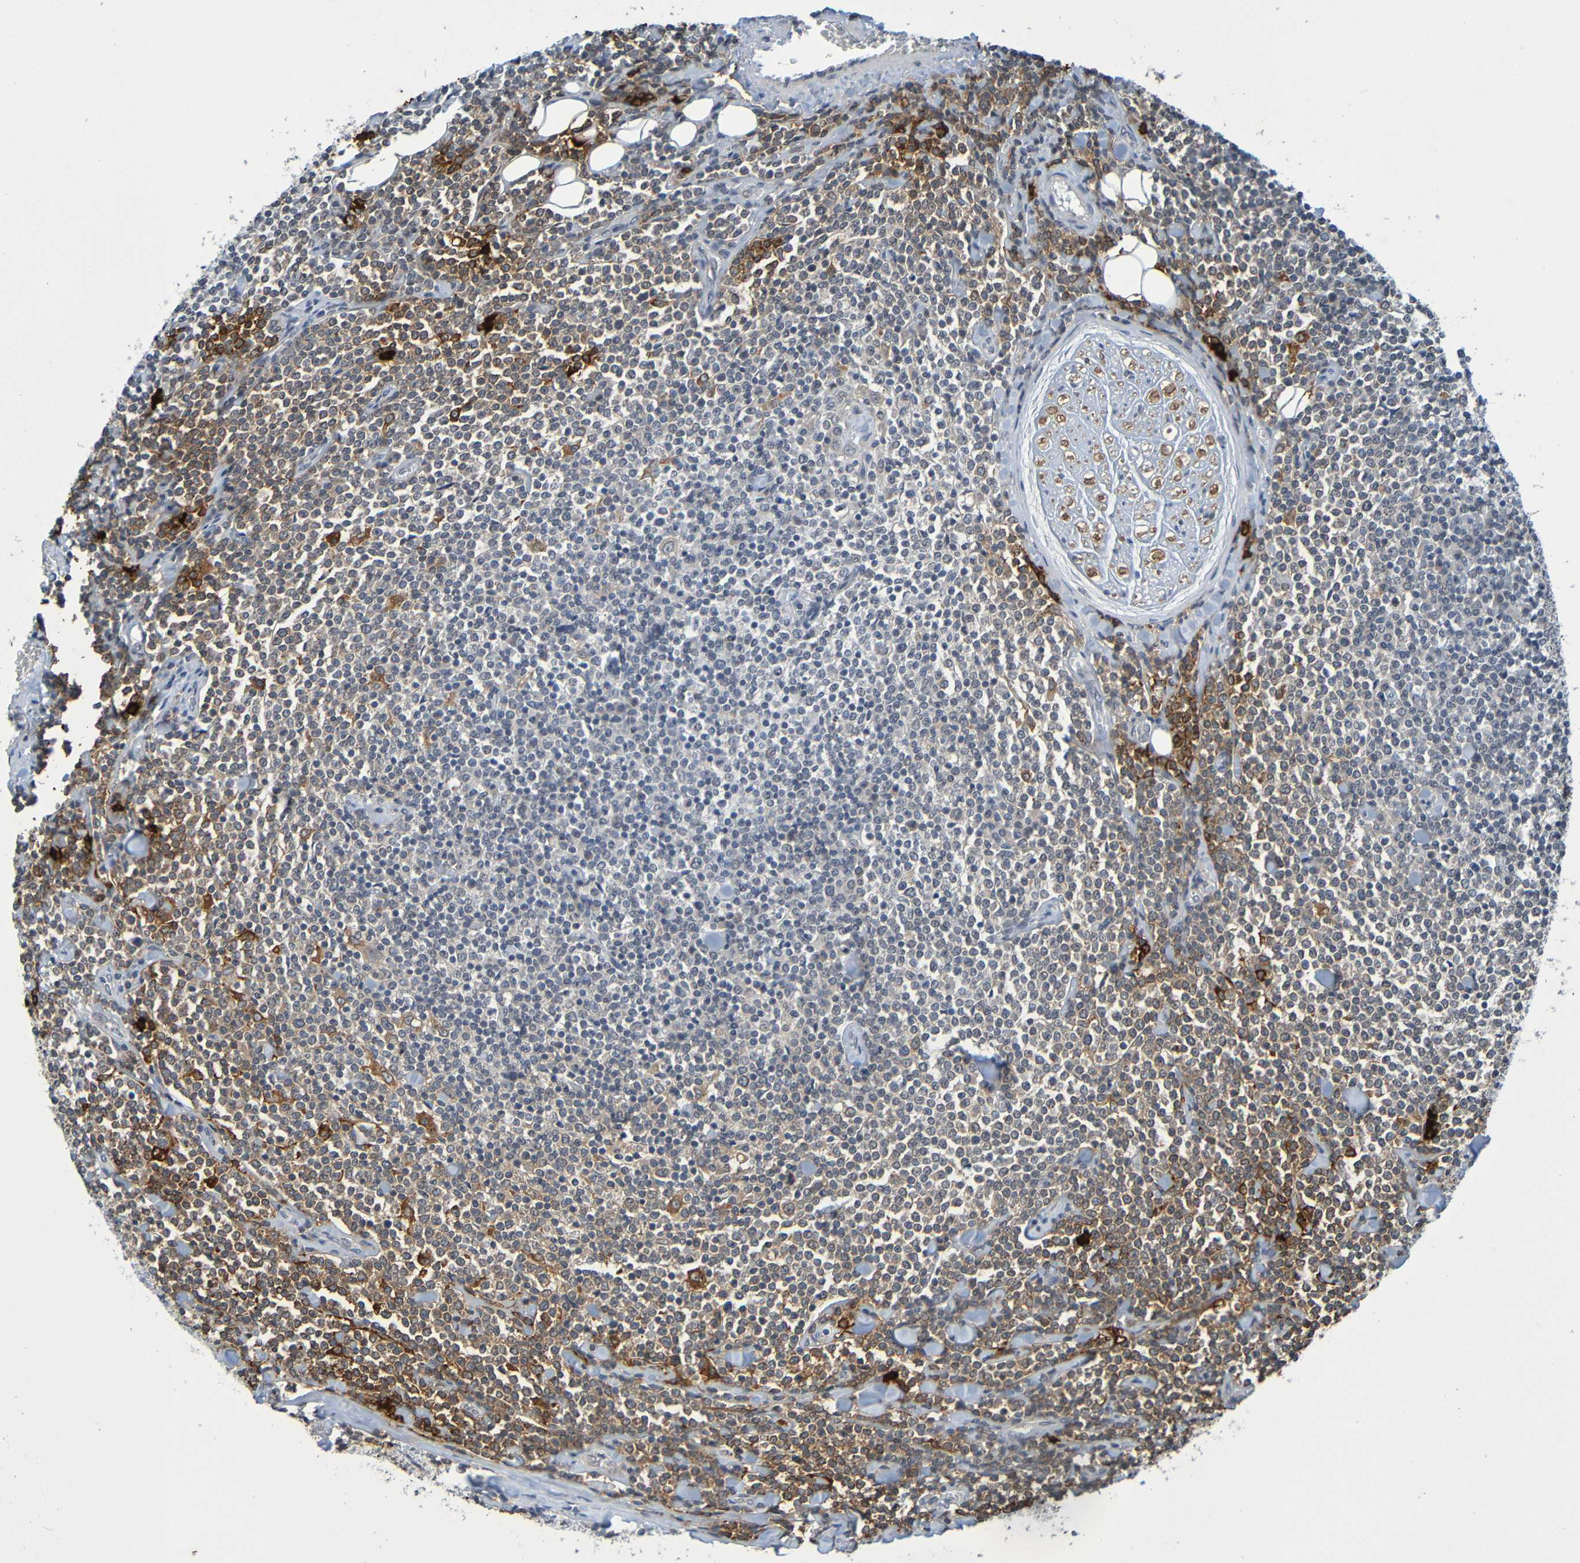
{"staining": {"intensity": "moderate", "quantity": "<25%", "location": "cytoplasmic/membranous"}, "tissue": "lymphoma", "cell_type": "Tumor cells", "image_type": "cancer", "snomed": [{"axis": "morphology", "description": "Malignant lymphoma, non-Hodgkin's type, Low grade"}, {"axis": "topography", "description": "Soft tissue"}], "caption": "An image showing moderate cytoplasmic/membranous staining in about <25% of tumor cells in low-grade malignant lymphoma, non-Hodgkin's type, as visualized by brown immunohistochemical staining.", "gene": "C3AR1", "patient": {"sex": "male", "age": 92}}